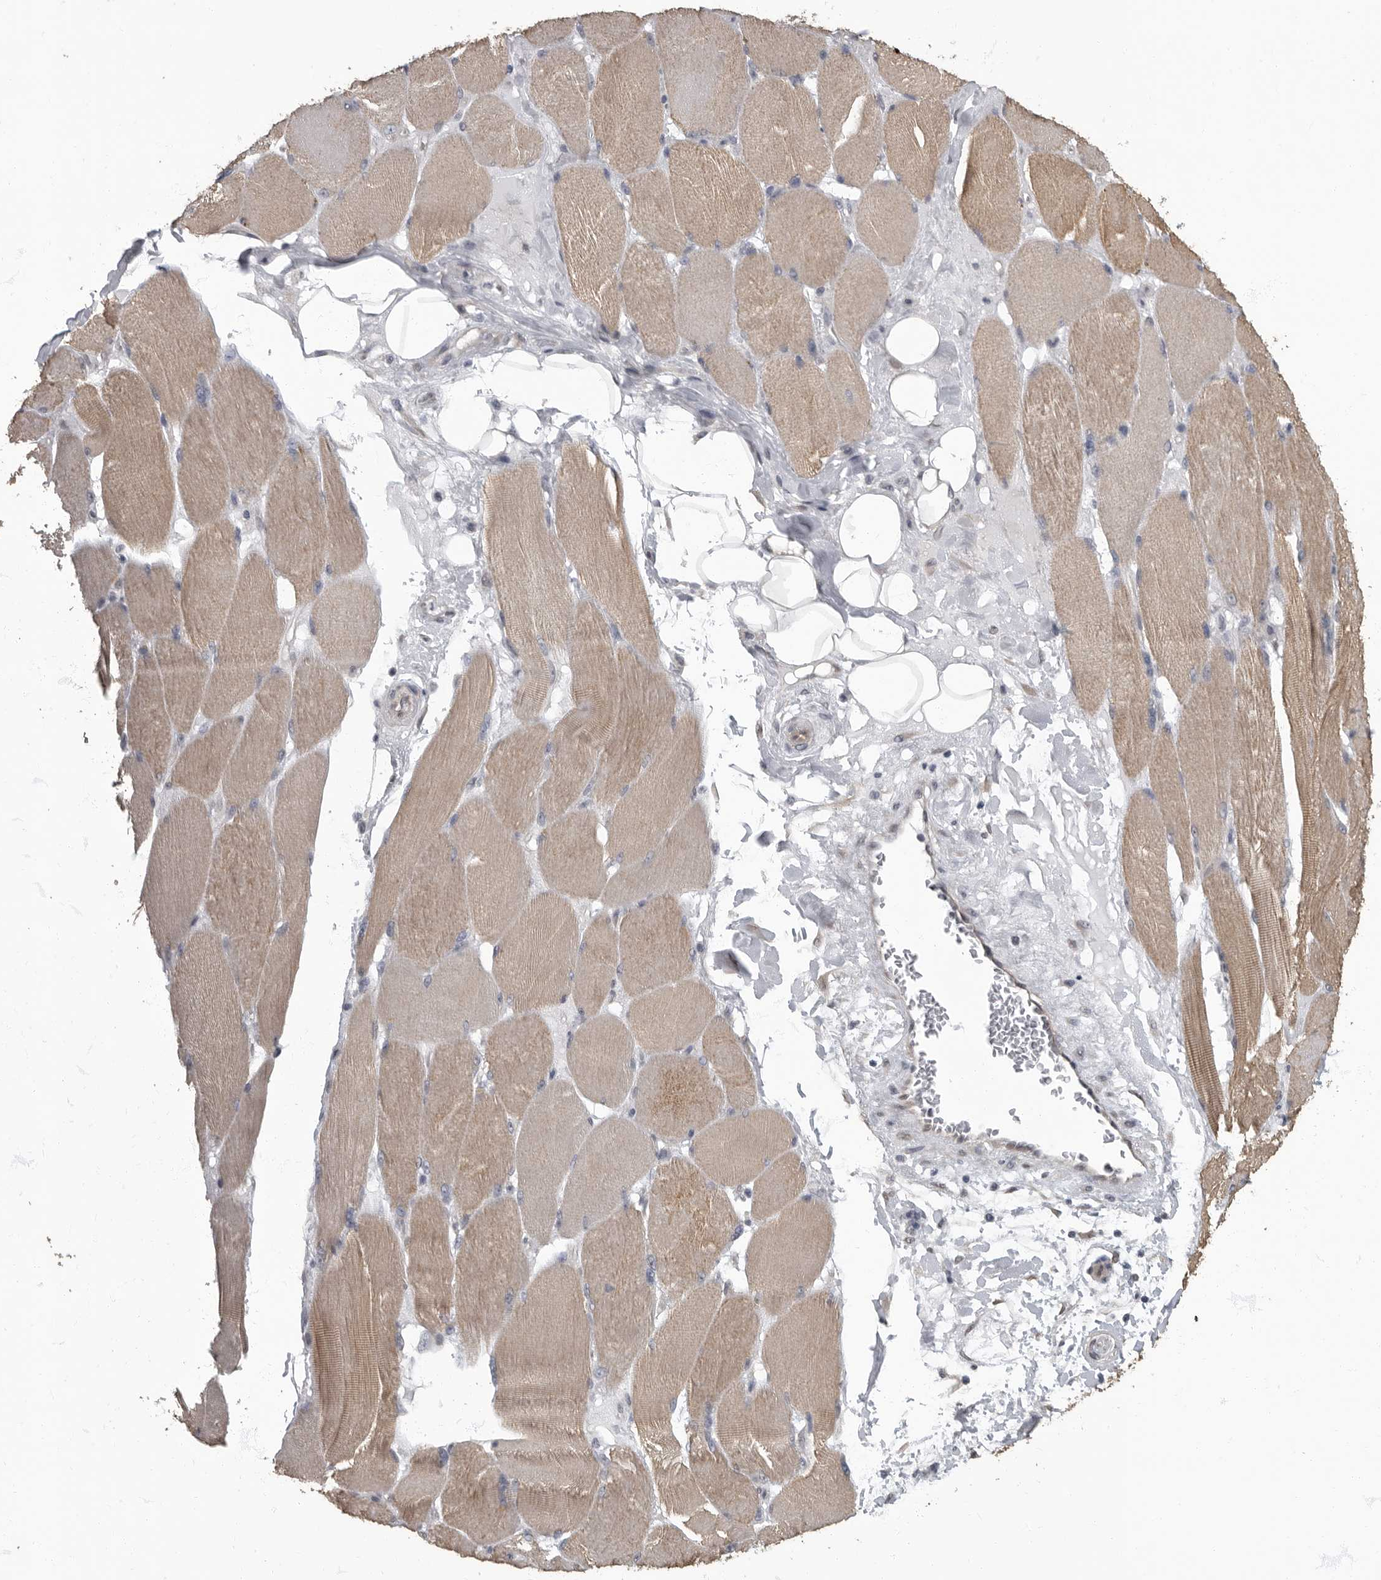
{"staining": {"intensity": "weak", "quantity": "25%-75%", "location": "cytoplasmic/membranous"}, "tissue": "skeletal muscle", "cell_type": "Myocytes", "image_type": "normal", "snomed": [{"axis": "morphology", "description": "Normal tissue, NOS"}, {"axis": "topography", "description": "Skin"}, {"axis": "topography", "description": "Skeletal muscle"}], "caption": "The histopathology image displays a brown stain indicating the presence of a protein in the cytoplasmic/membranous of myocytes in skeletal muscle. (Brightfield microscopy of DAB IHC at high magnification).", "gene": "ARHGEF10", "patient": {"sex": "male", "age": 83}}